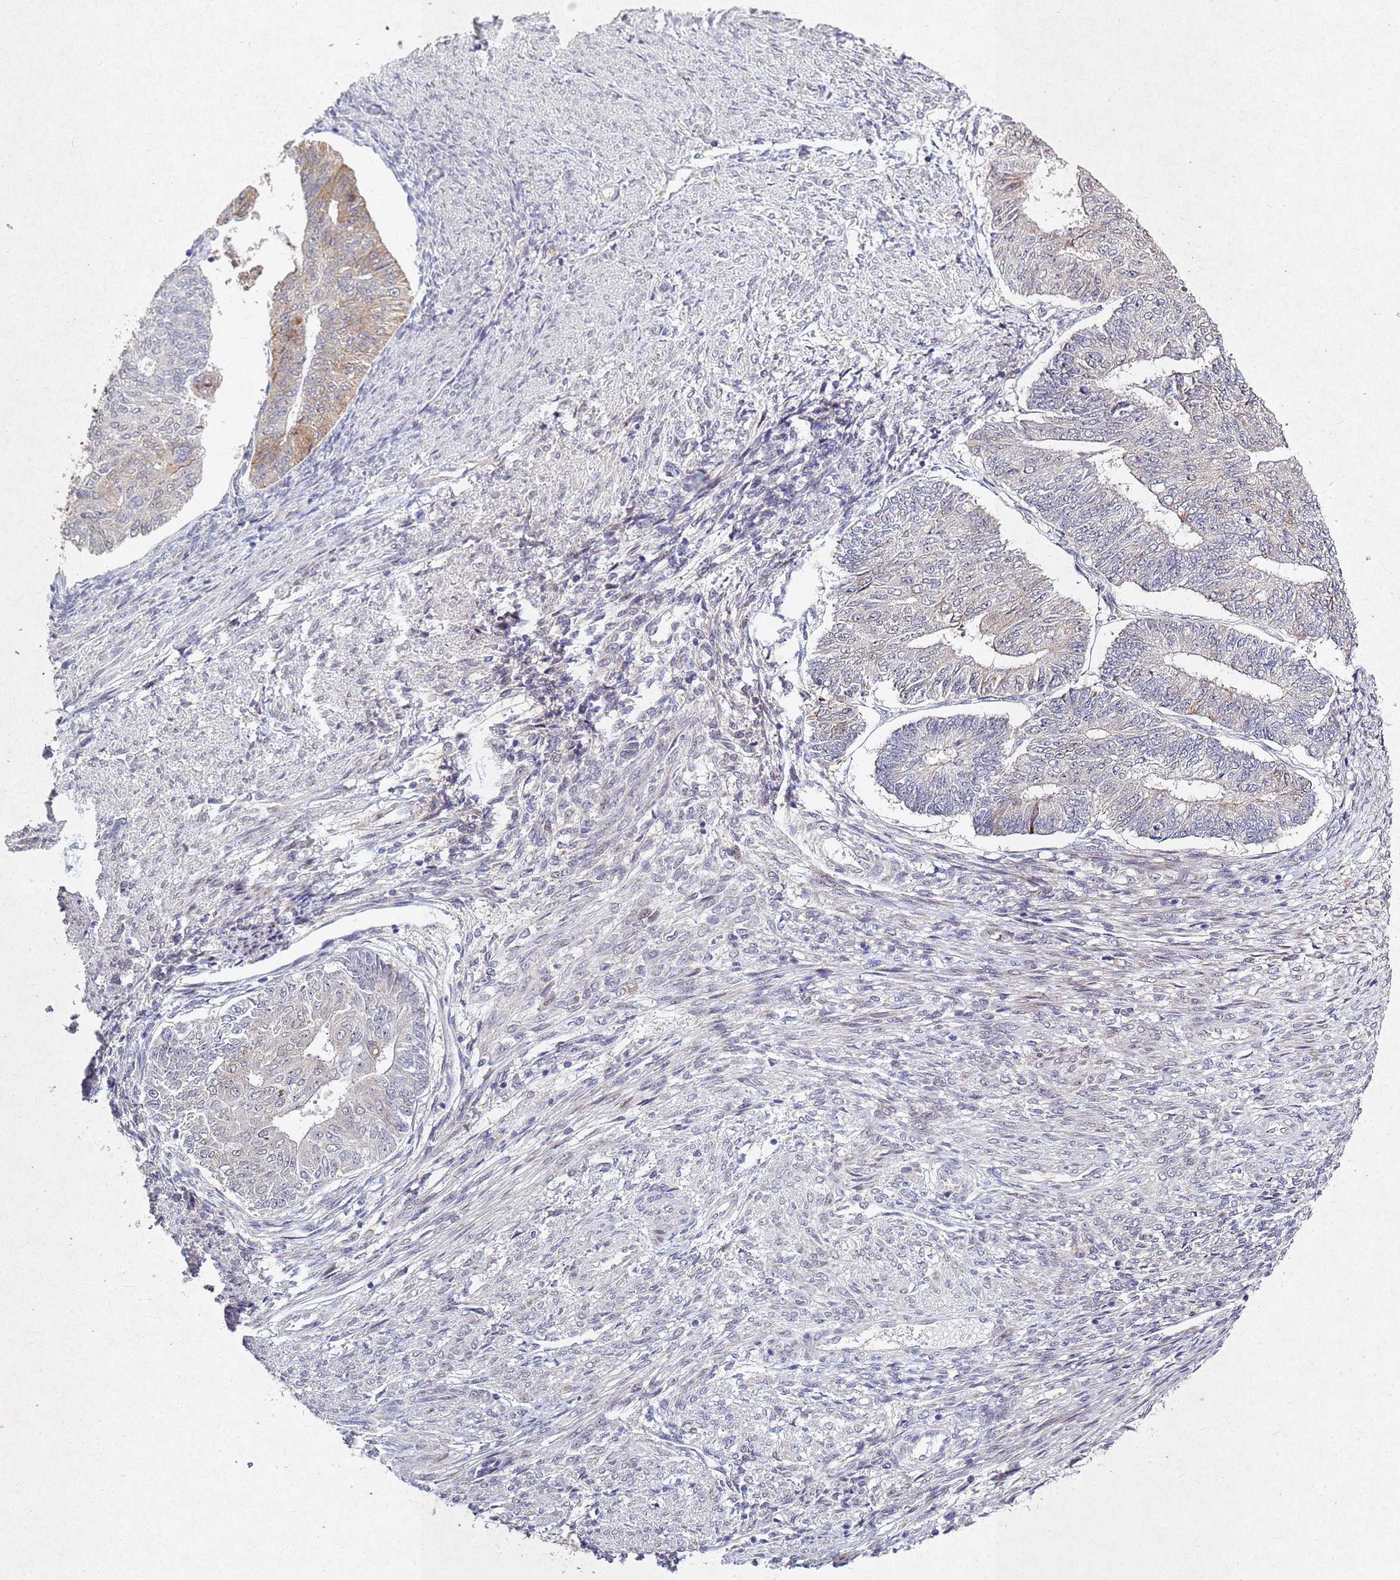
{"staining": {"intensity": "negative", "quantity": "none", "location": "none"}, "tissue": "endometrial cancer", "cell_type": "Tumor cells", "image_type": "cancer", "snomed": [{"axis": "morphology", "description": "Adenocarcinoma, NOS"}, {"axis": "topography", "description": "Endometrium"}], "caption": "This is an immunohistochemistry (IHC) photomicrograph of endometrial cancer (adenocarcinoma). There is no staining in tumor cells.", "gene": "TNPO2", "patient": {"sex": "female", "age": 32}}